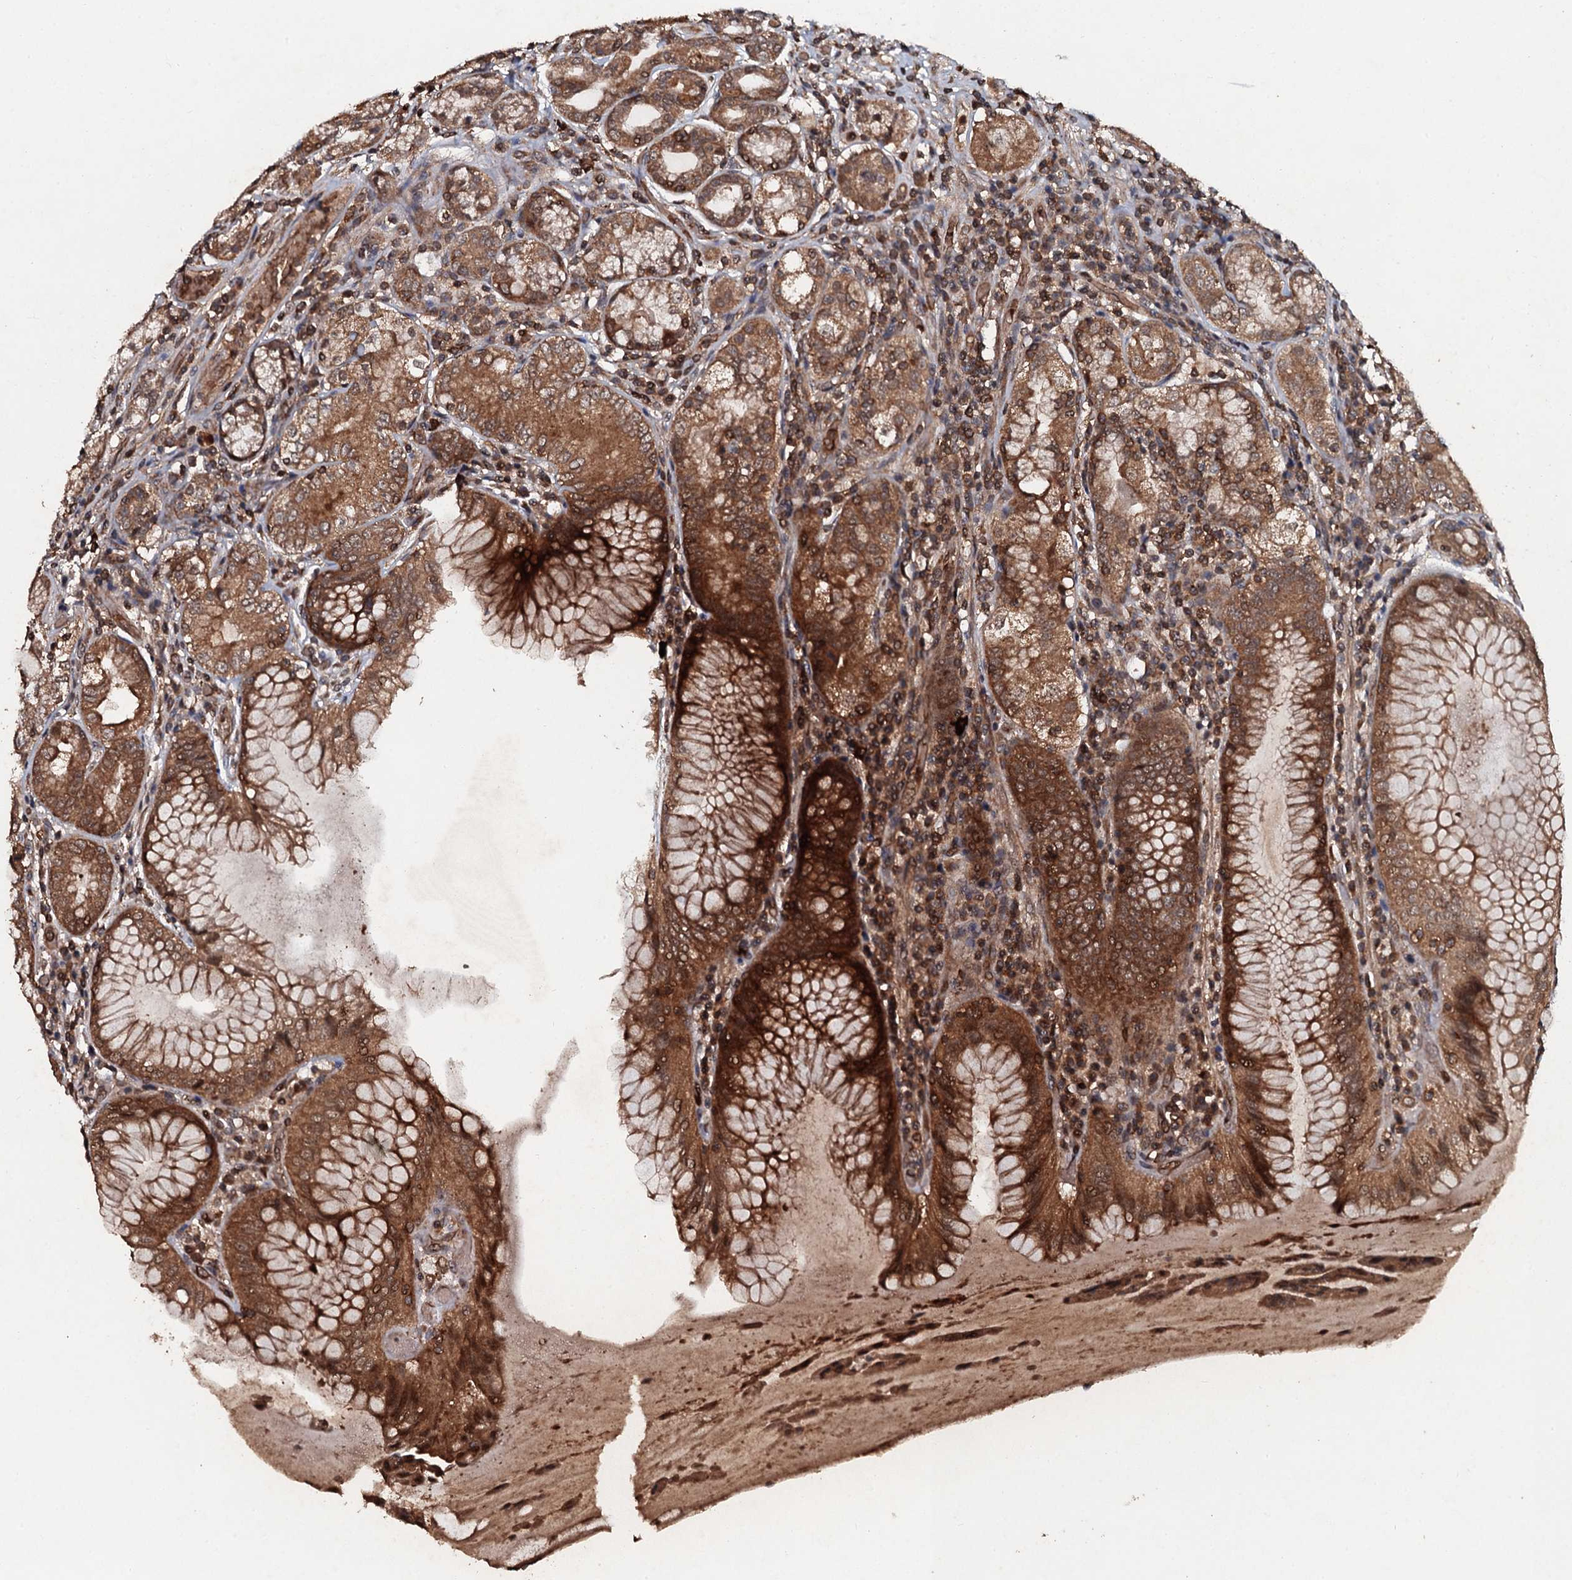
{"staining": {"intensity": "strong", "quantity": ">75%", "location": "cytoplasmic/membranous"}, "tissue": "stomach", "cell_type": "Glandular cells", "image_type": "normal", "snomed": [{"axis": "morphology", "description": "Normal tissue, NOS"}, {"axis": "topography", "description": "Stomach, upper"}, {"axis": "topography", "description": "Stomach, lower"}], "caption": "Brown immunohistochemical staining in benign human stomach displays strong cytoplasmic/membranous positivity in about >75% of glandular cells.", "gene": "ADGRG3", "patient": {"sex": "female", "age": 76}}